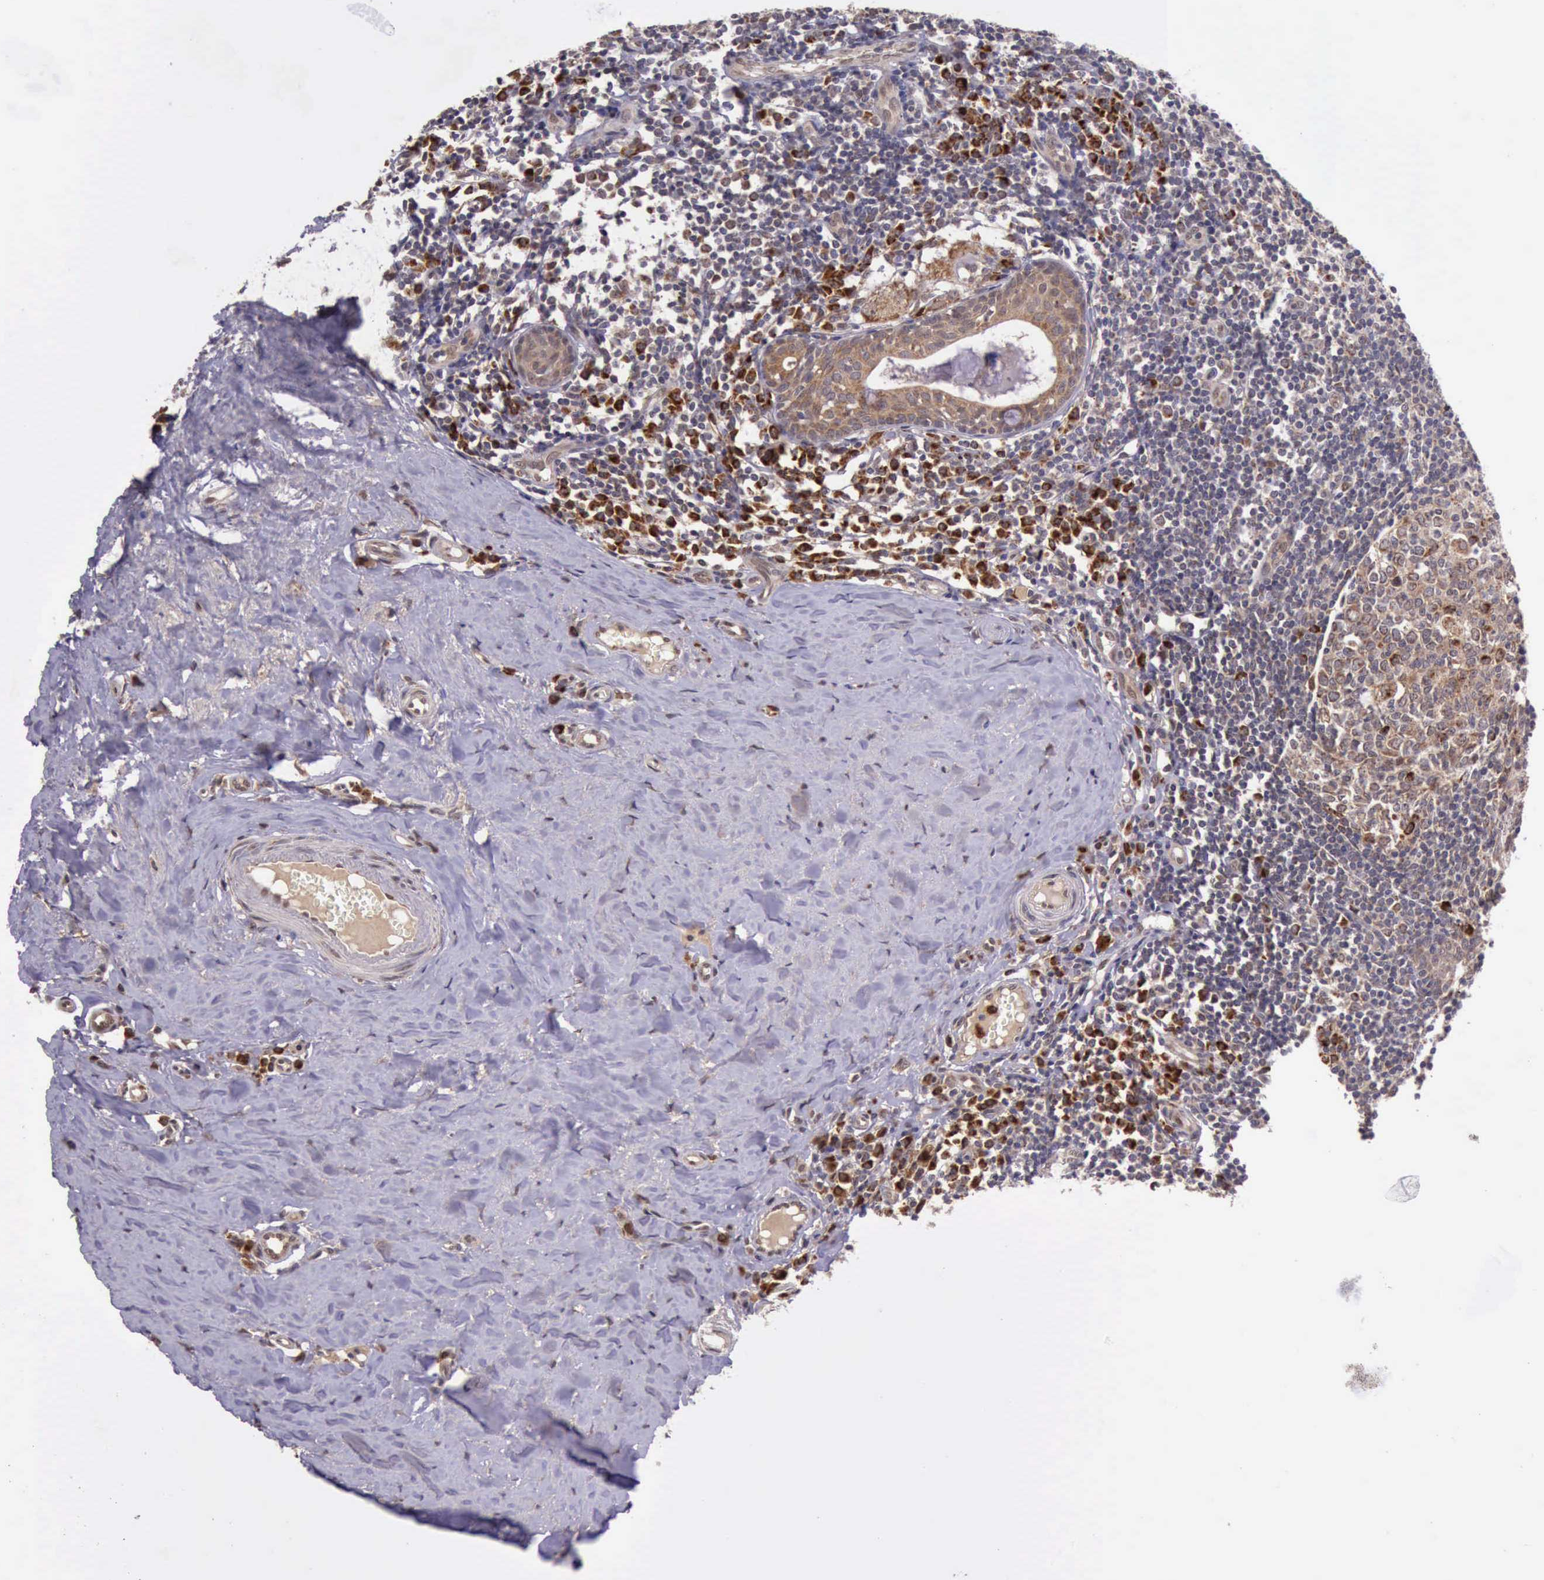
{"staining": {"intensity": "moderate", "quantity": ">75%", "location": "cytoplasmic/membranous"}, "tissue": "tonsil", "cell_type": "Germinal center cells", "image_type": "normal", "snomed": [{"axis": "morphology", "description": "Normal tissue, NOS"}, {"axis": "topography", "description": "Tonsil"}], "caption": "This image displays unremarkable tonsil stained with IHC to label a protein in brown. The cytoplasmic/membranous of germinal center cells show moderate positivity for the protein. Nuclei are counter-stained blue.", "gene": "ARMCX3", "patient": {"sex": "female", "age": 41}}